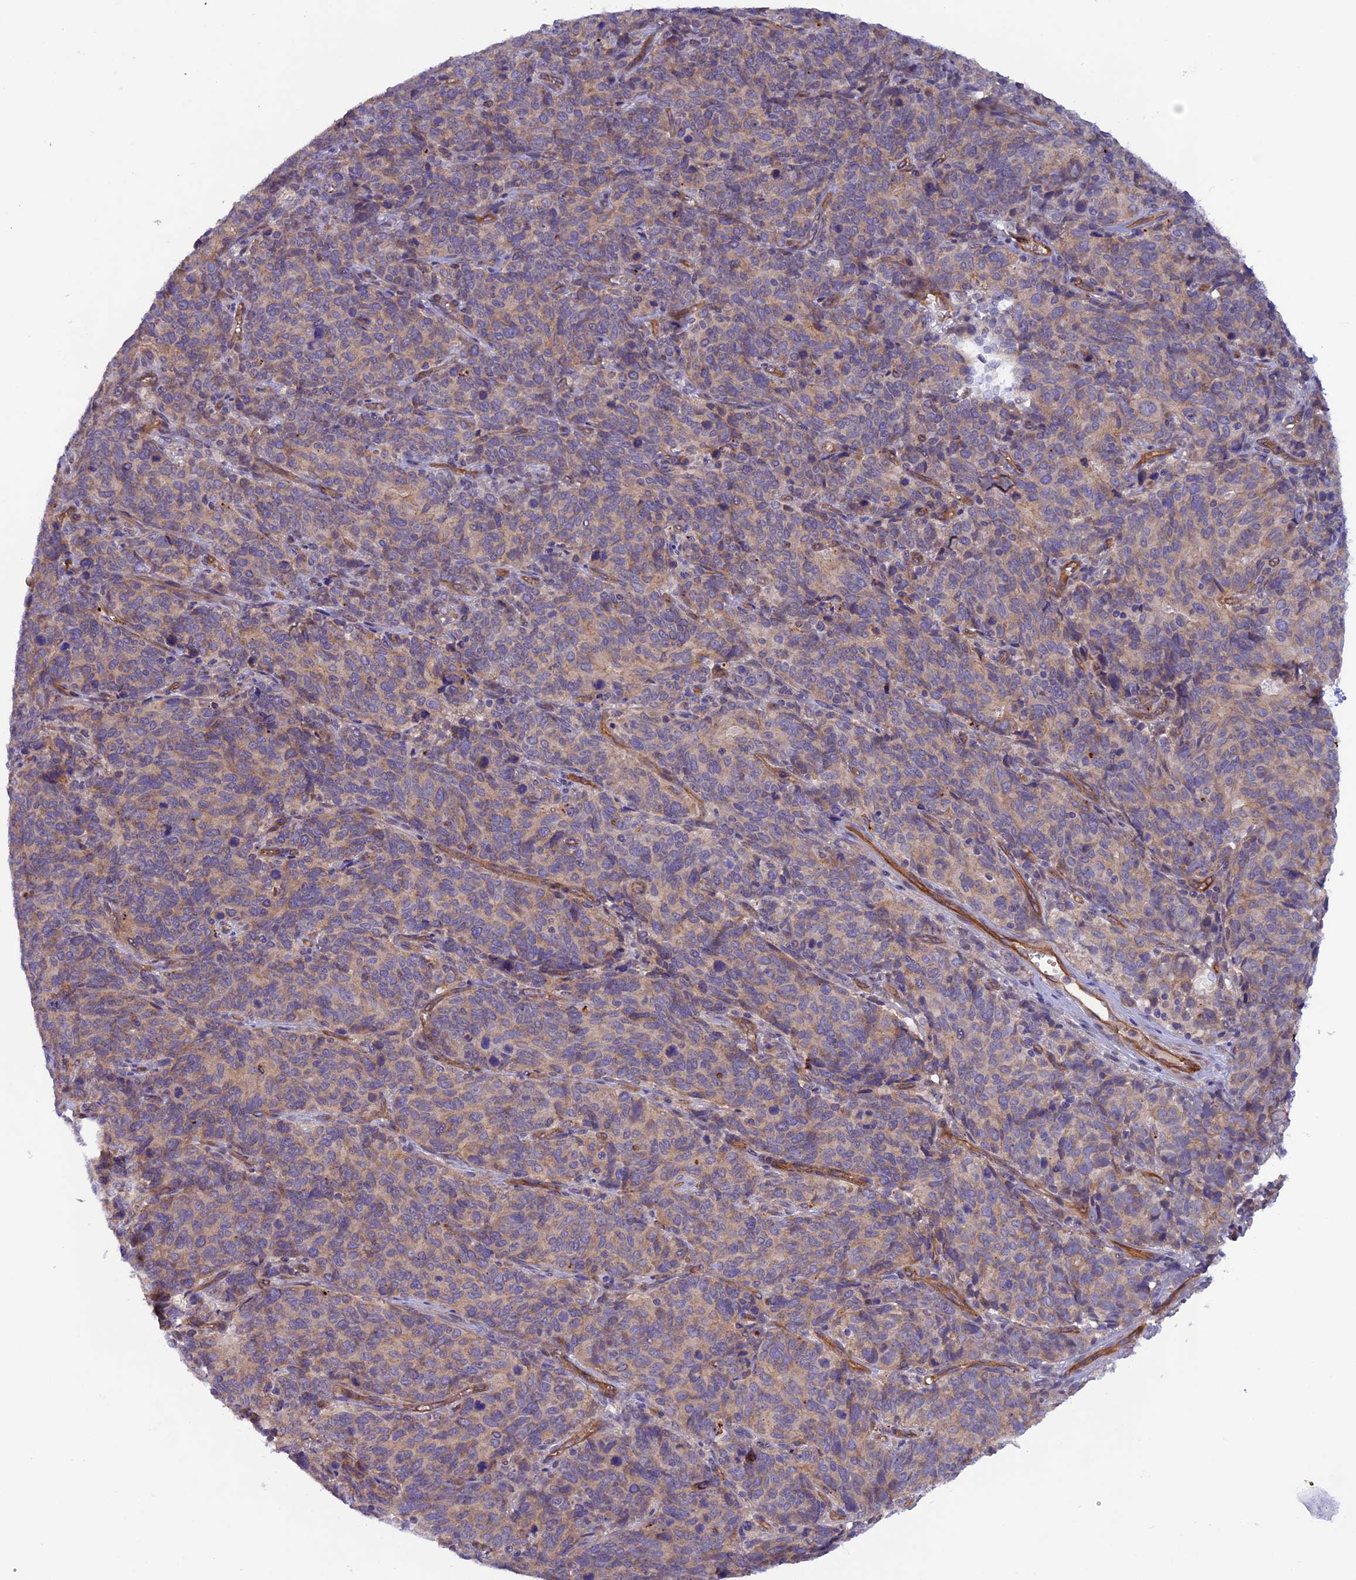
{"staining": {"intensity": "weak", "quantity": "25%-75%", "location": "cytoplasmic/membranous"}, "tissue": "cervical cancer", "cell_type": "Tumor cells", "image_type": "cancer", "snomed": [{"axis": "morphology", "description": "Squamous cell carcinoma, NOS"}, {"axis": "topography", "description": "Cervix"}], "caption": "High-power microscopy captured an immunohistochemistry photomicrograph of cervical squamous cell carcinoma, revealing weak cytoplasmic/membranous expression in about 25%-75% of tumor cells.", "gene": "DUS3L", "patient": {"sex": "female", "age": 60}}